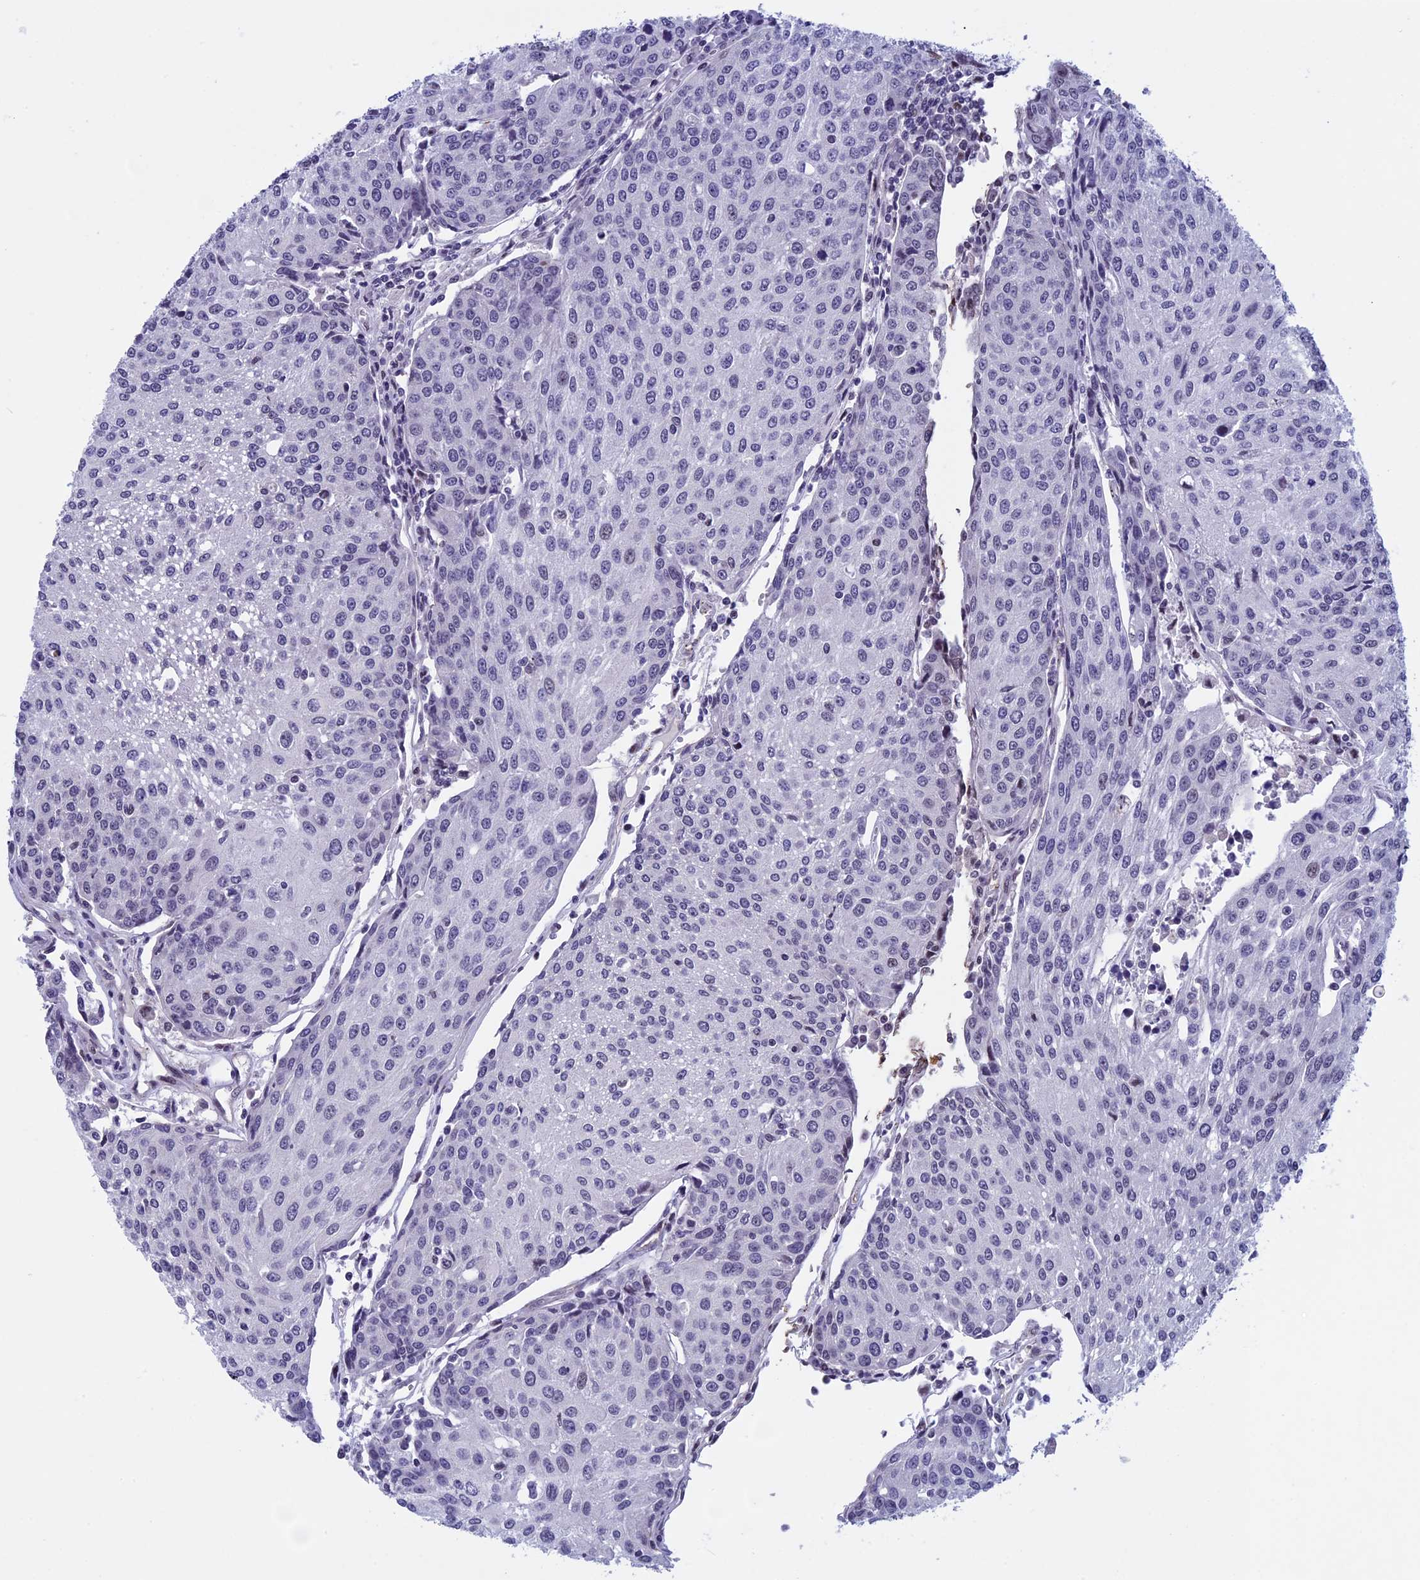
{"staining": {"intensity": "negative", "quantity": "none", "location": "none"}, "tissue": "urothelial cancer", "cell_type": "Tumor cells", "image_type": "cancer", "snomed": [{"axis": "morphology", "description": "Urothelial carcinoma, High grade"}, {"axis": "topography", "description": "Urinary bladder"}], "caption": "Image shows no significant protein positivity in tumor cells of urothelial cancer.", "gene": "NIPBL", "patient": {"sex": "female", "age": 85}}